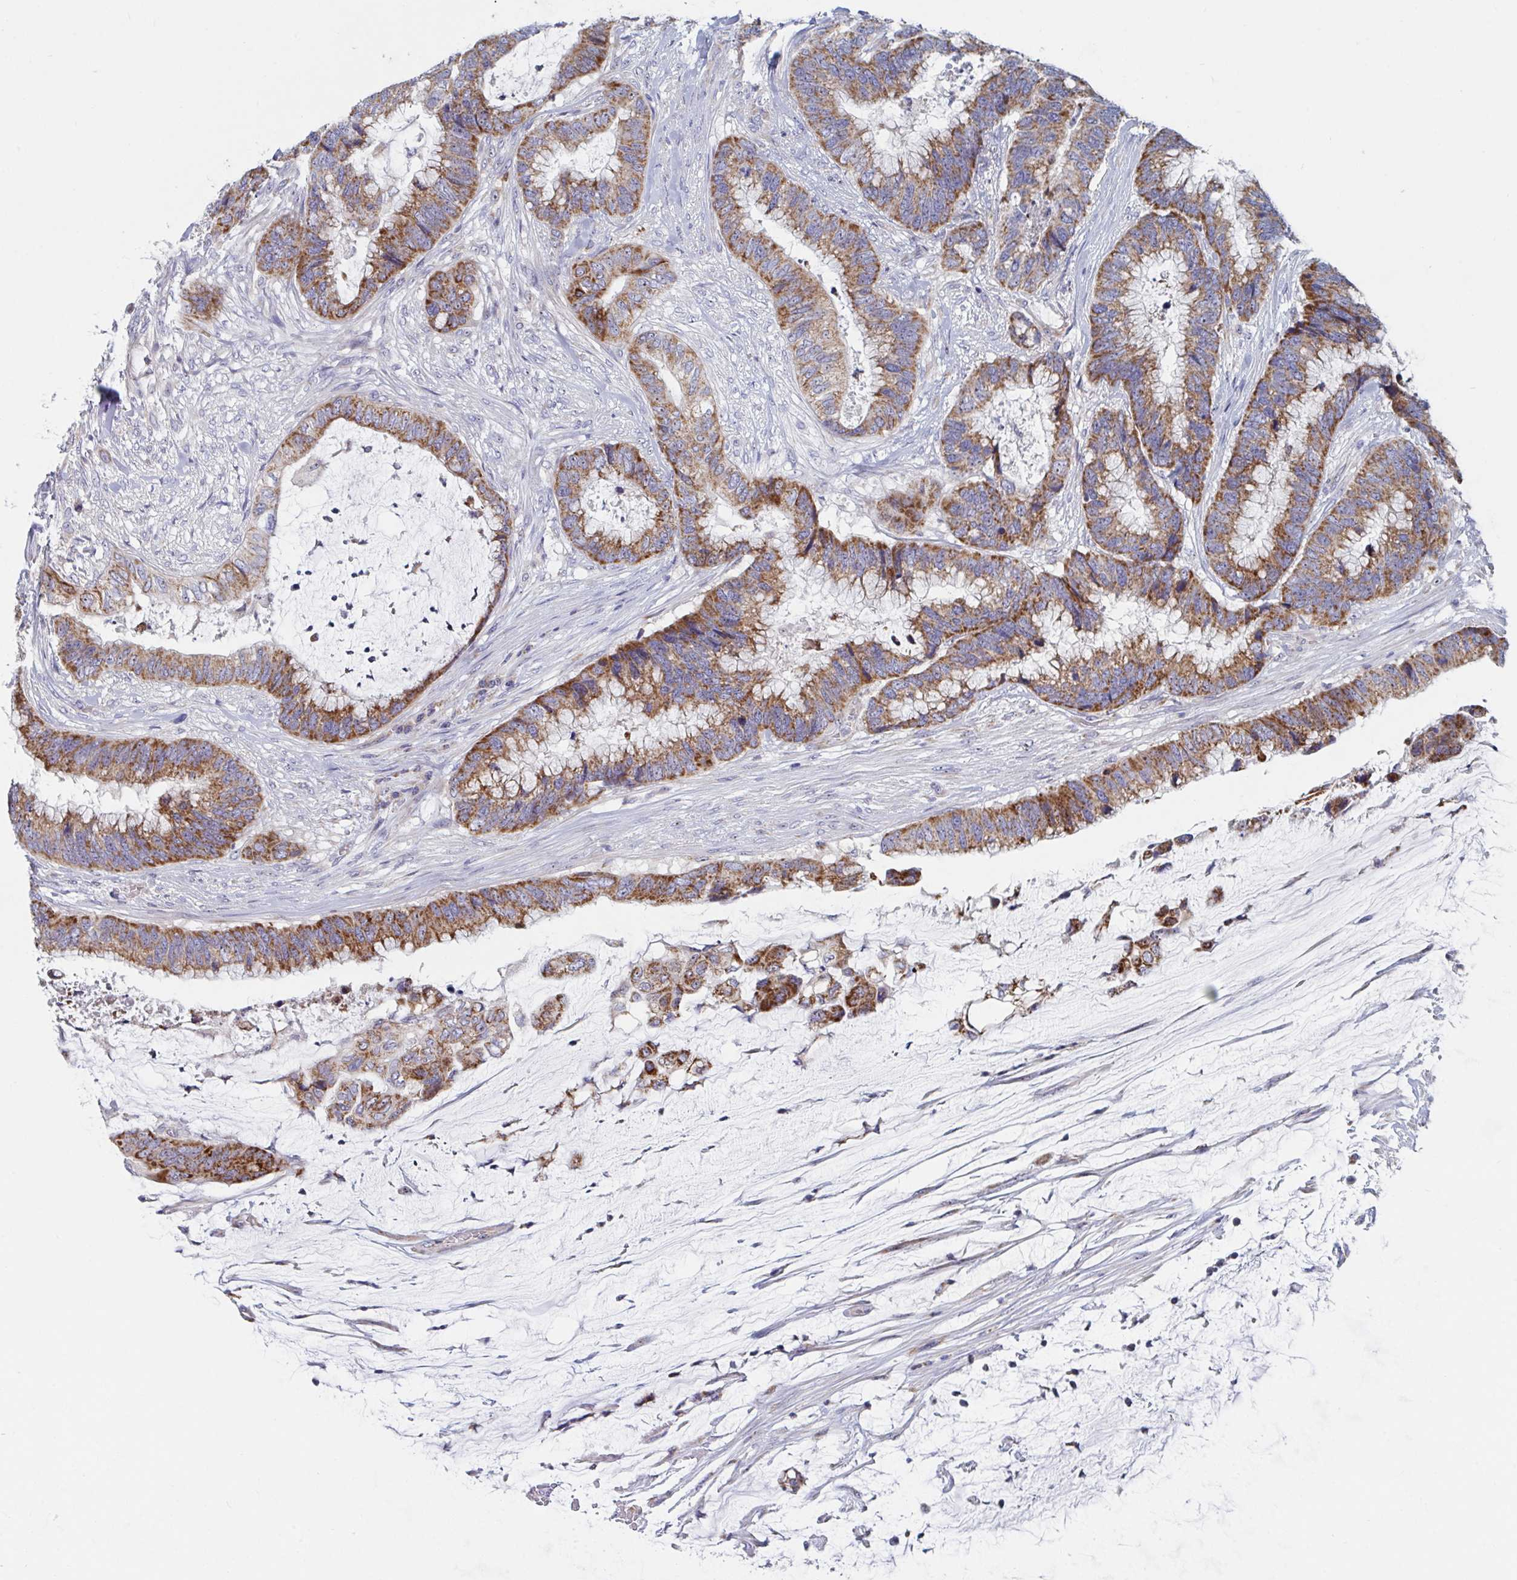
{"staining": {"intensity": "strong", "quantity": ">75%", "location": "cytoplasmic/membranous"}, "tissue": "colorectal cancer", "cell_type": "Tumor cells", "image_type": "cancer", "snomed": [{"axis": "morphology", "description": "Adenocarcinoma, NOS"}, {"axis": "topography", "description": "Rectum"}], "caption": "Colorectal adenocarcinoma stained with DAB (3,3'-diaminobenzidine) IHC demonstrates high levels of strong cytoplasmic/membranous positivity in about >75% of tumor cells. The protein of interest is stained brown, and the nuclei are stained in blue (DAB (3,3'-diaminobenzidine) IHC with brightfield microscopy, high magnification).", "gene": "MRPL53", "patient": {"sex": "female", "age": 59}}